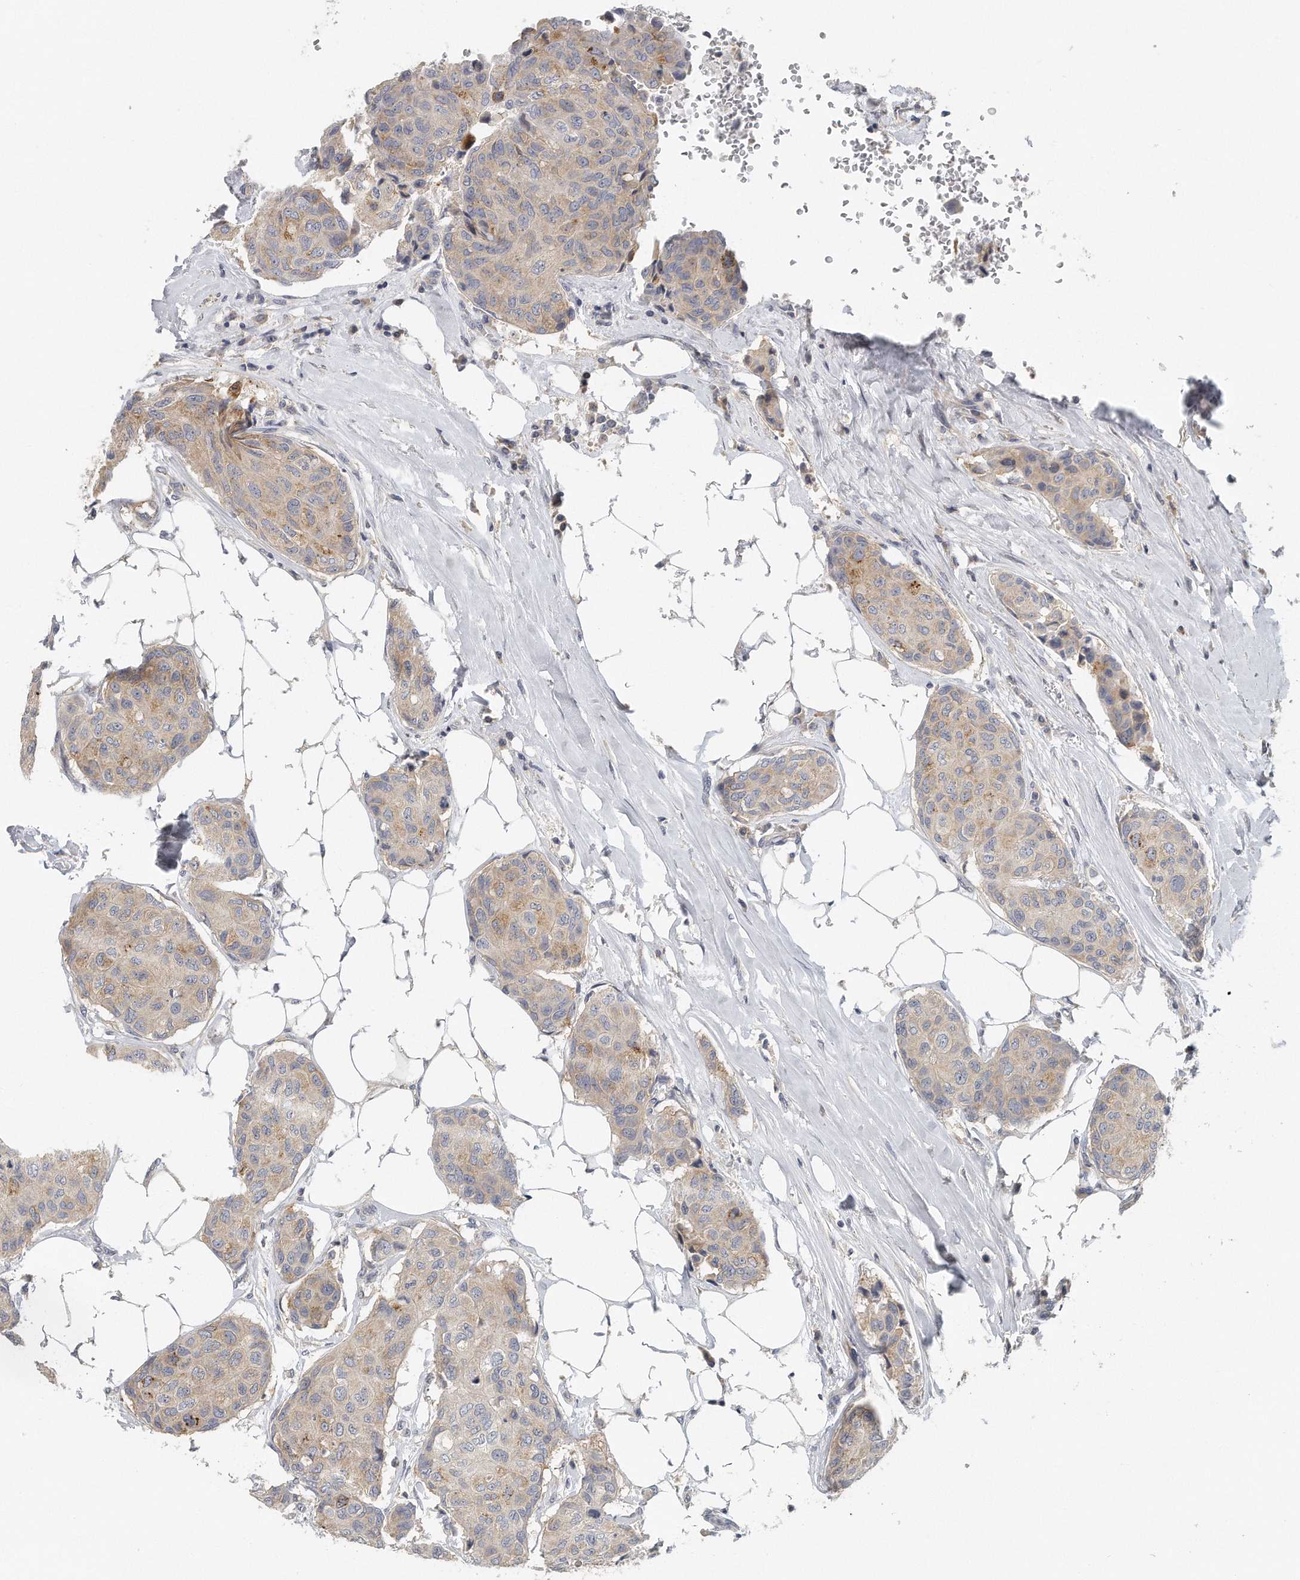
{"staining": {"intensity": "weak", "quantity": "<25%", "location": "cytoplasmic/membranous"}, "tissue": "breast cancer", "cell_type": "Tumor cells", "image_type": "cancer", "snomed": [{"axis": "morphology", "description": "Duct carcinoma"}, {"axis": "topography", "description": "Breast"}], "caption": "This is an immunohistochemistry (IHC) image of intraductal carcinoma (breast). There is no staining in tumor cells.", "gene": "EIF3I", "patient": {"sex": "female", "age": 80}}